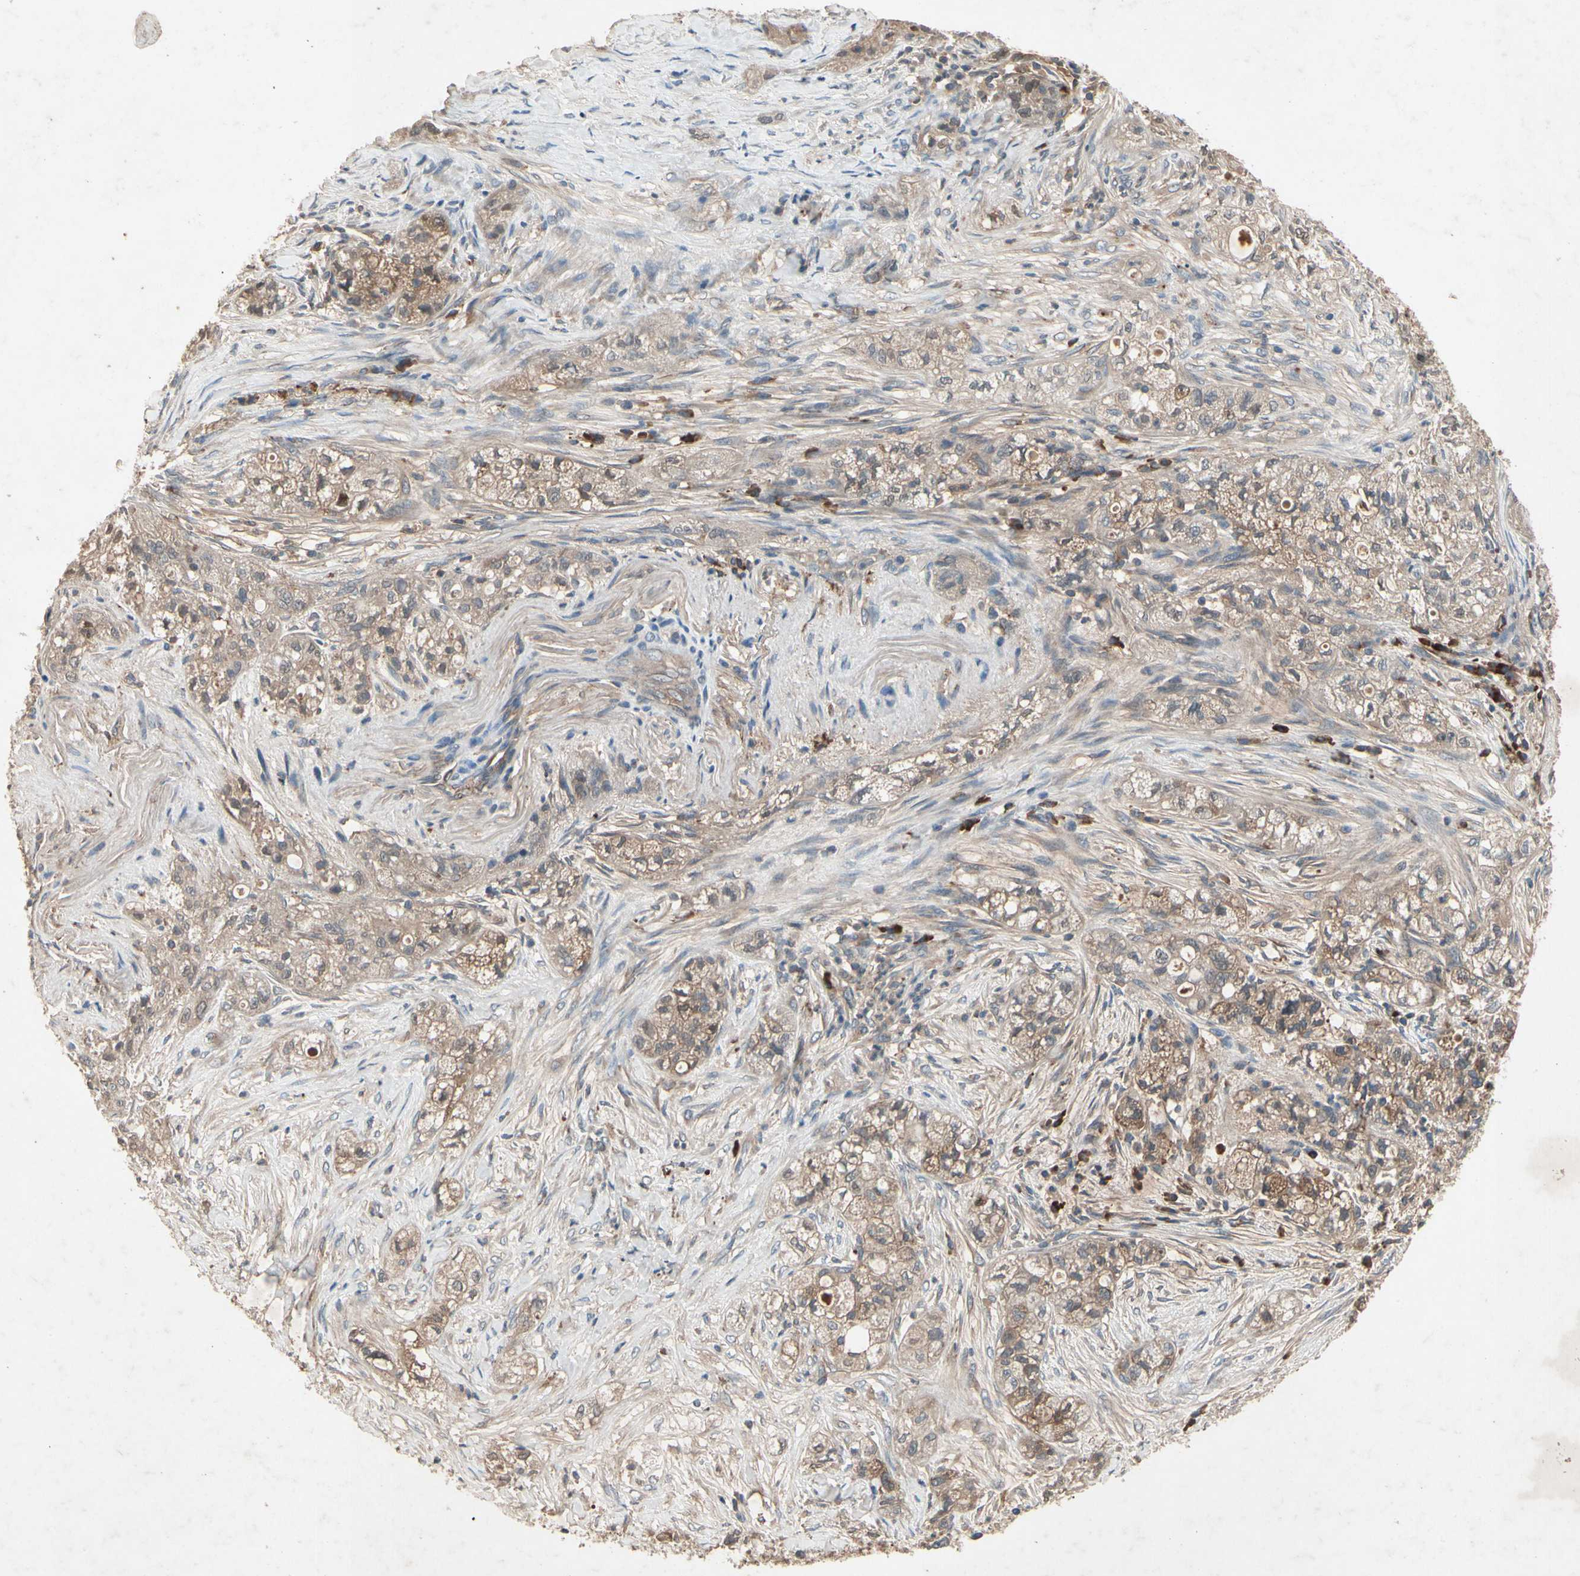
{"staining": {"intensity": "weak", "quantity": ">75%", "location": "cytoplasmic/membranous"}, "tissue": "pancreatic cancer", "cell_type": "Tumor cells", "image_type": "cancer", "snomed": [{"axis": "morphology", "description": "Adenocarcinoma, NOS"}, {"axis": "topography", "description": "Pancreas"}], "caption": "This is a histology image of IHC staining of pancreatic cancer, which shows weak staining in the cytoplasmic/membranous of tumor cells.", "gene": "IL1RL1", "patient": {"sex": "female", "age": 78}}